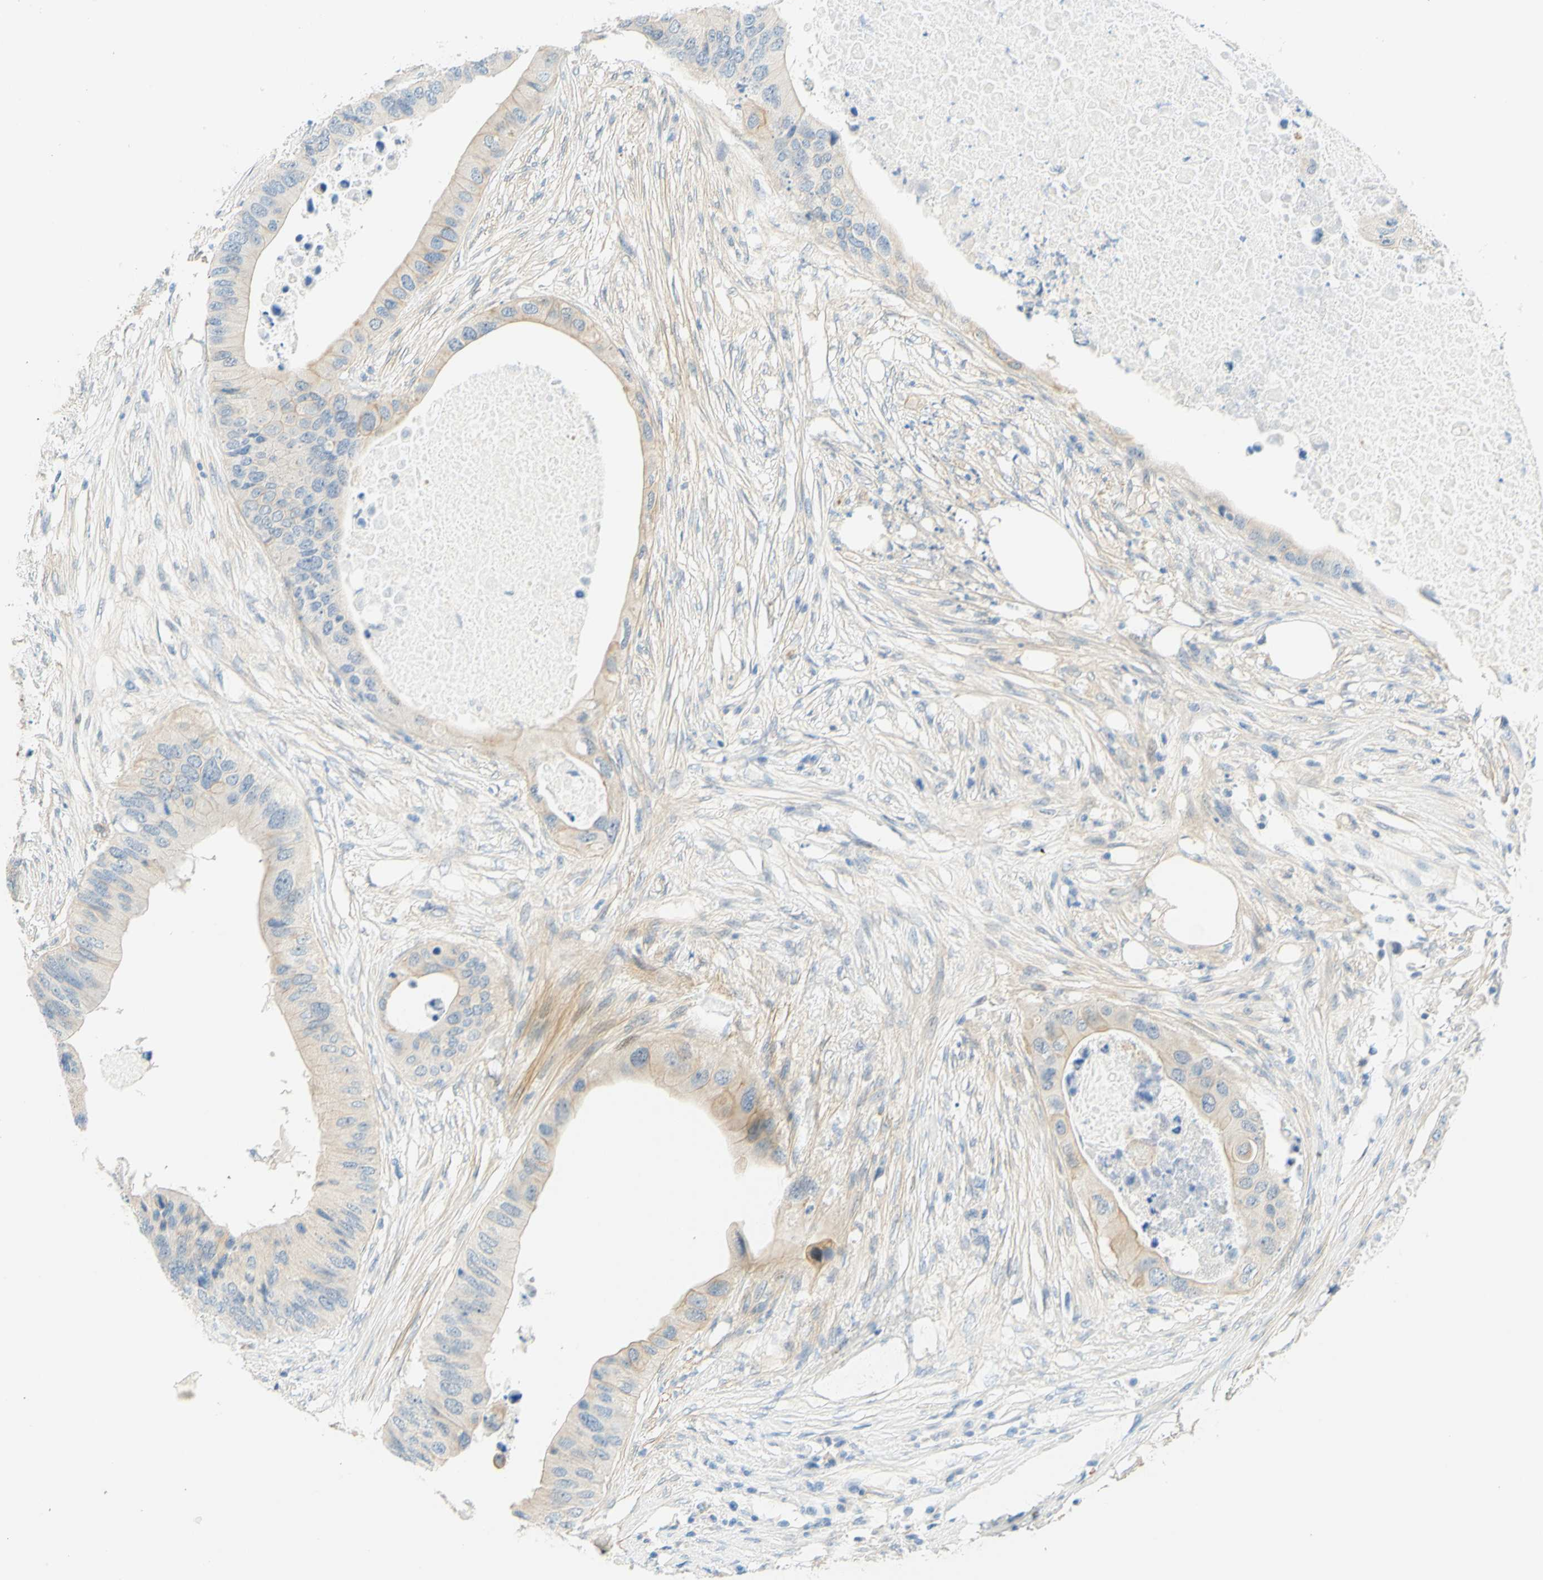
{"staining": {"intensity": "weak", "quantity": "25%-75%", "location": "cytoplasmic/membranous"}, "tissue": "colorectal cancer", "cell_type": "Tumor cells", "image_type": "cancer", "snomed": [{"axis": "morphology", "description": "Adenocarcinoma, NOS"}, {"axis": "topography", "description": "Colon"}], "caption": "An image of human colorectal cancer stained for a protein shows weak cytoplasmic/membranous brown staining in tumor cells.", "gene": "ENTREP2", "patient": {"sex": "male", "age": 71}}